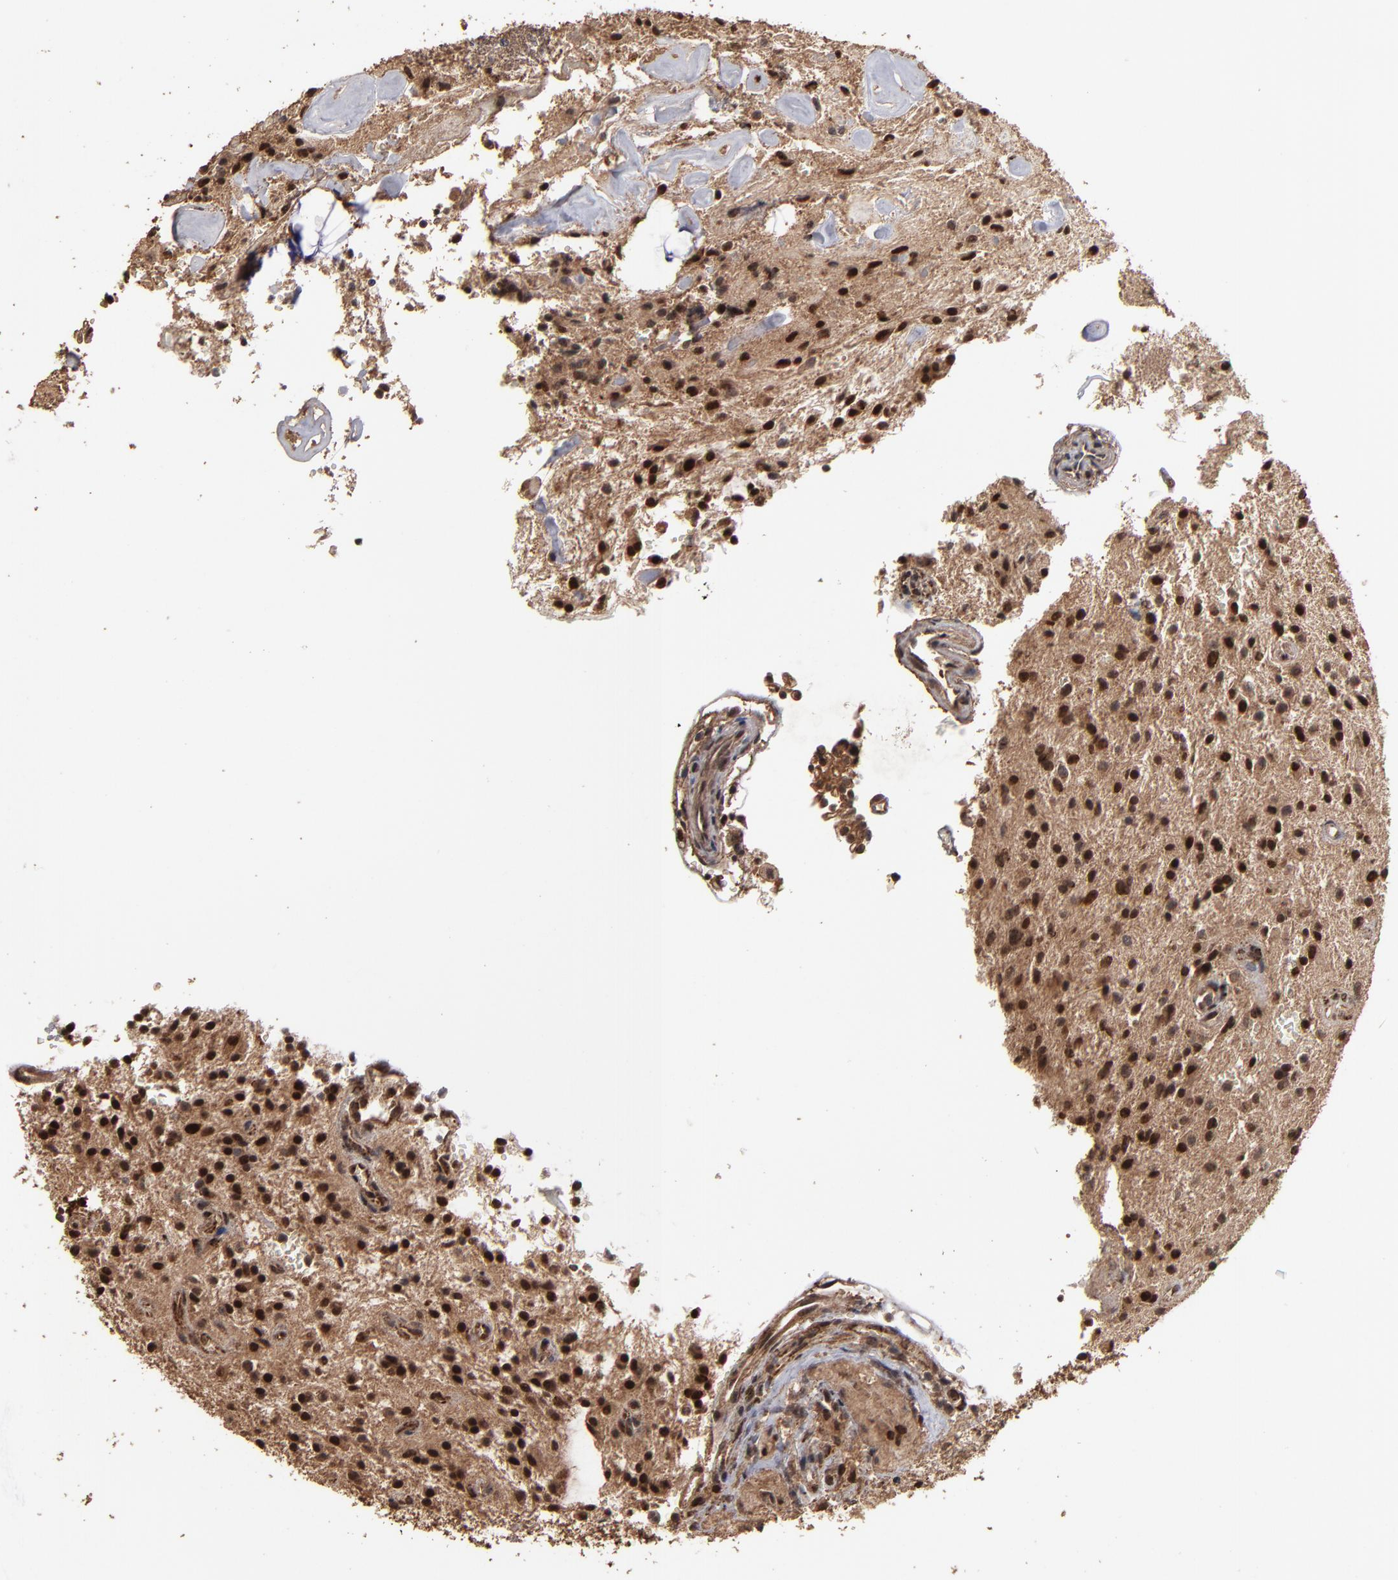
{"staining": {"intensity": "moderate", "quantity": ">75%", "location": "cytoplasmic/membranous,nuclear"}, "tissue": "glioma", "cell_type": "Tumor cells", "image_type": "cancer", "snomed": [{"axis": "morphology", "description": "Glioma, malignant, NOS"}, {"axis": "topography", "description": "Cerebellum"}], "caption": "Tumor cells display medium levels of moderate cytoplasmic/membranous and nuclear staining in approximately >75% of cells in malignant glioma. The staining was performed using DAB (3,3'-diaminobenzidine) to visualize the protein expression in brown, while the nuclei were stained in blue with hematoxylin (Magnification: 20x).", "gene": "NXF2B", "patient": {"sex": "female", "age": 10}}